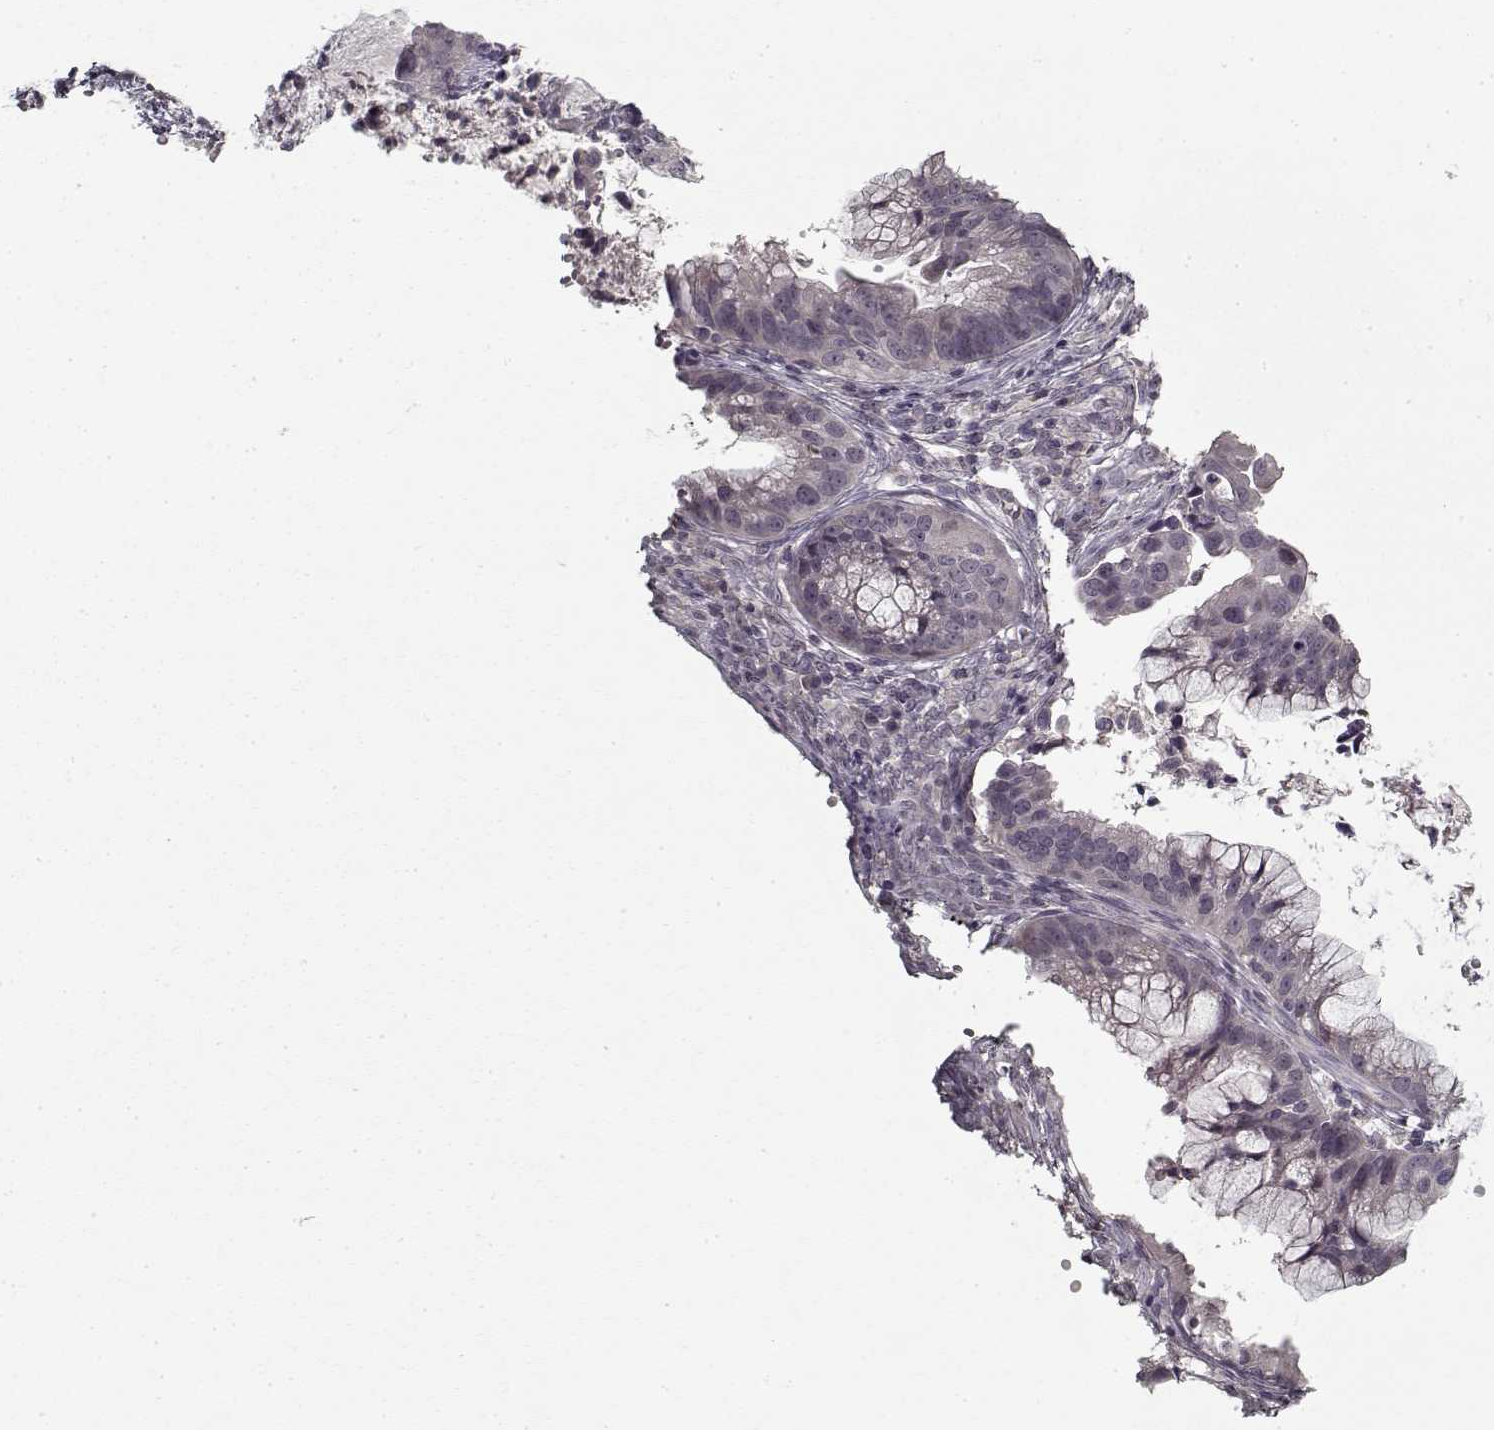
{"staining": {"intensity": "negative", "quantity": "none", "location": "none"}, "tissue": "cervical cancer", "cell_type": "Tumor cells", "image_type": "cancer", "snomed": [{"axis": "morphology", "description": "Adenocarcinoma, NOS"}, {"axis": "topography", "description": "Cervix"}], "caption": "This is an immunohistochemistry micrograph of cervical cancer (adenocarcinoma). There is no expression in tumor cells.", "gene": "LAMA2", "patient": {"sex": "female", "age": 34}}